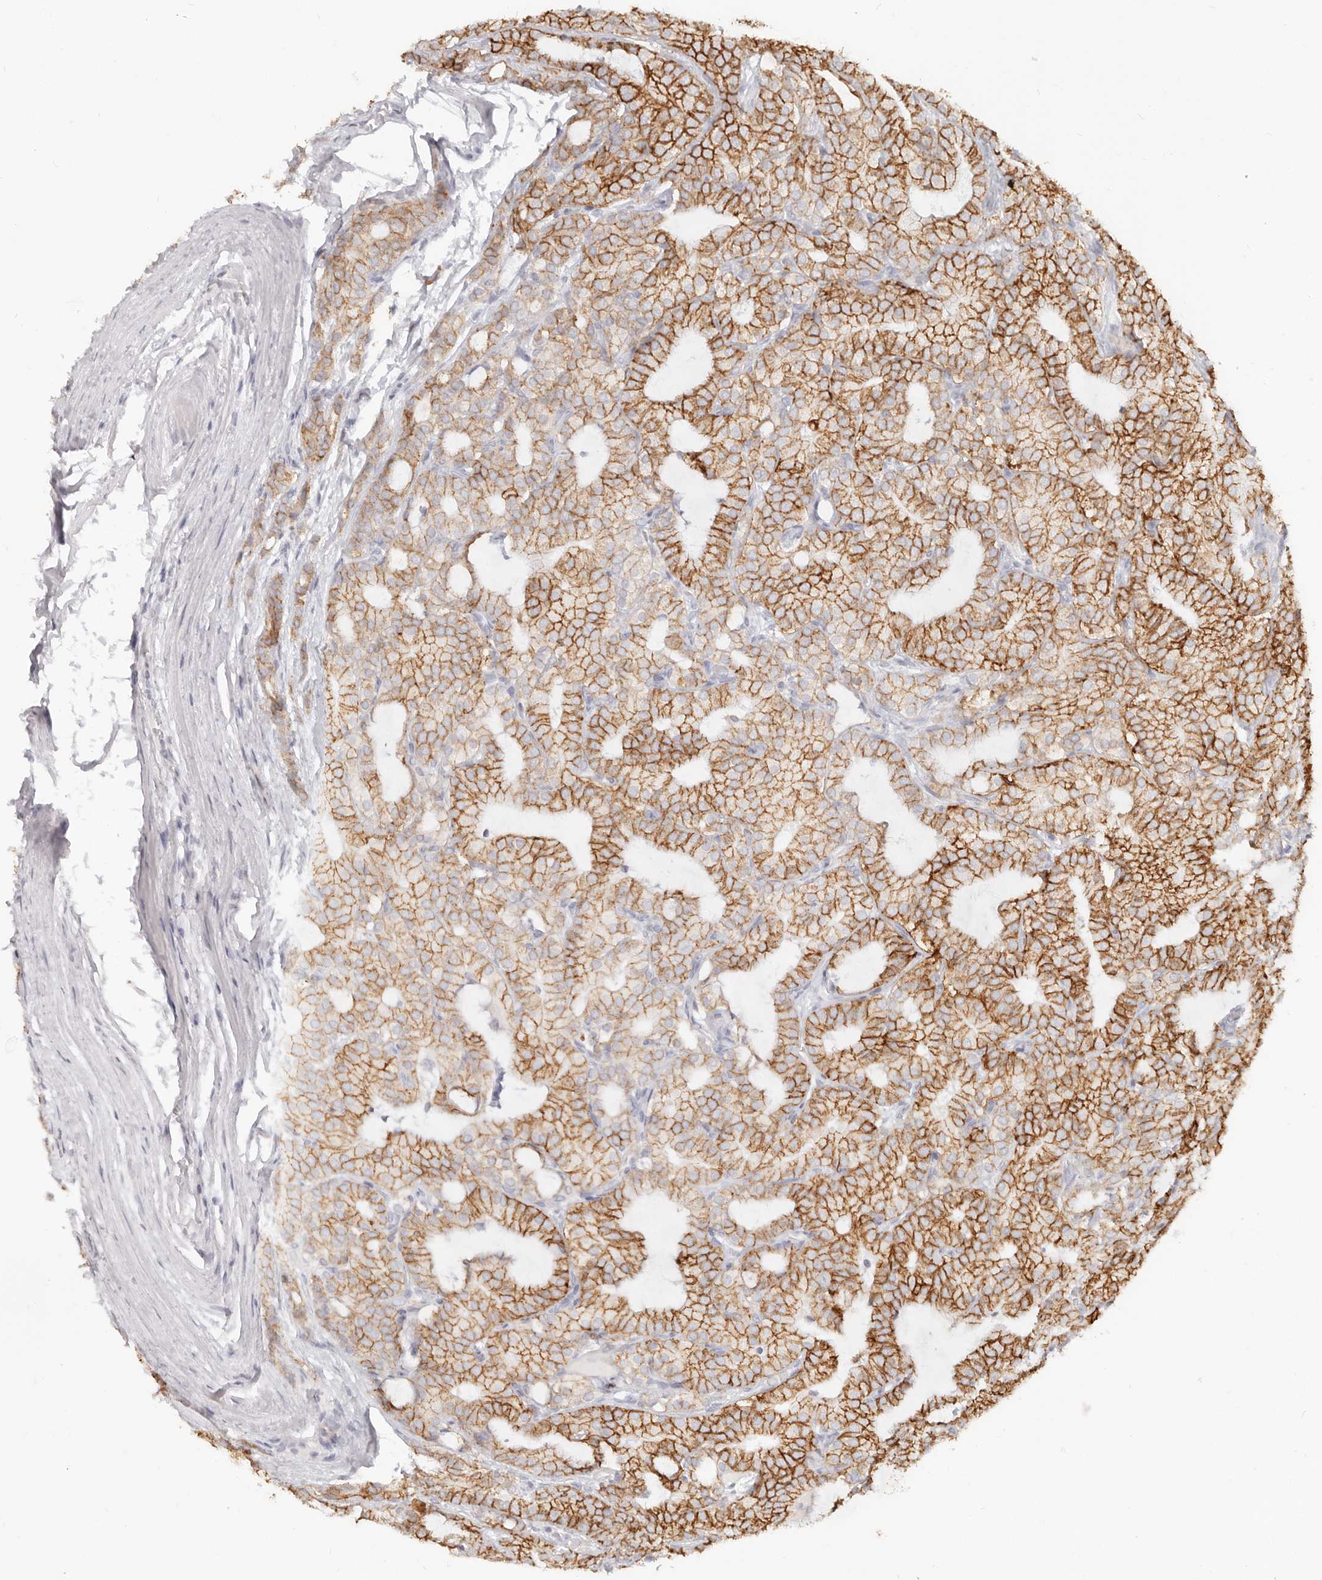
{"staining": {"intensity": "strong", "quantity": ">75%", "location": "cytoplasmic/membranous"}, "tissue": "prostate cancer", "cell_type": "Tumor cells", "image_type": "cancer", "snomed": [{"axis": "morphology", "description": "Adenocarcinoma, High grade"}, {"axis": "topography", "description": "Prostate"}], "caption": "Tumor cells exhibit high levels of strong cytoplasmic/membranous staining in about >75% of cells in human adenocarcinoma (high-grade) (prostate).", "gene": "EPCAM", "patient": {"sex": "male", "age": 57}}